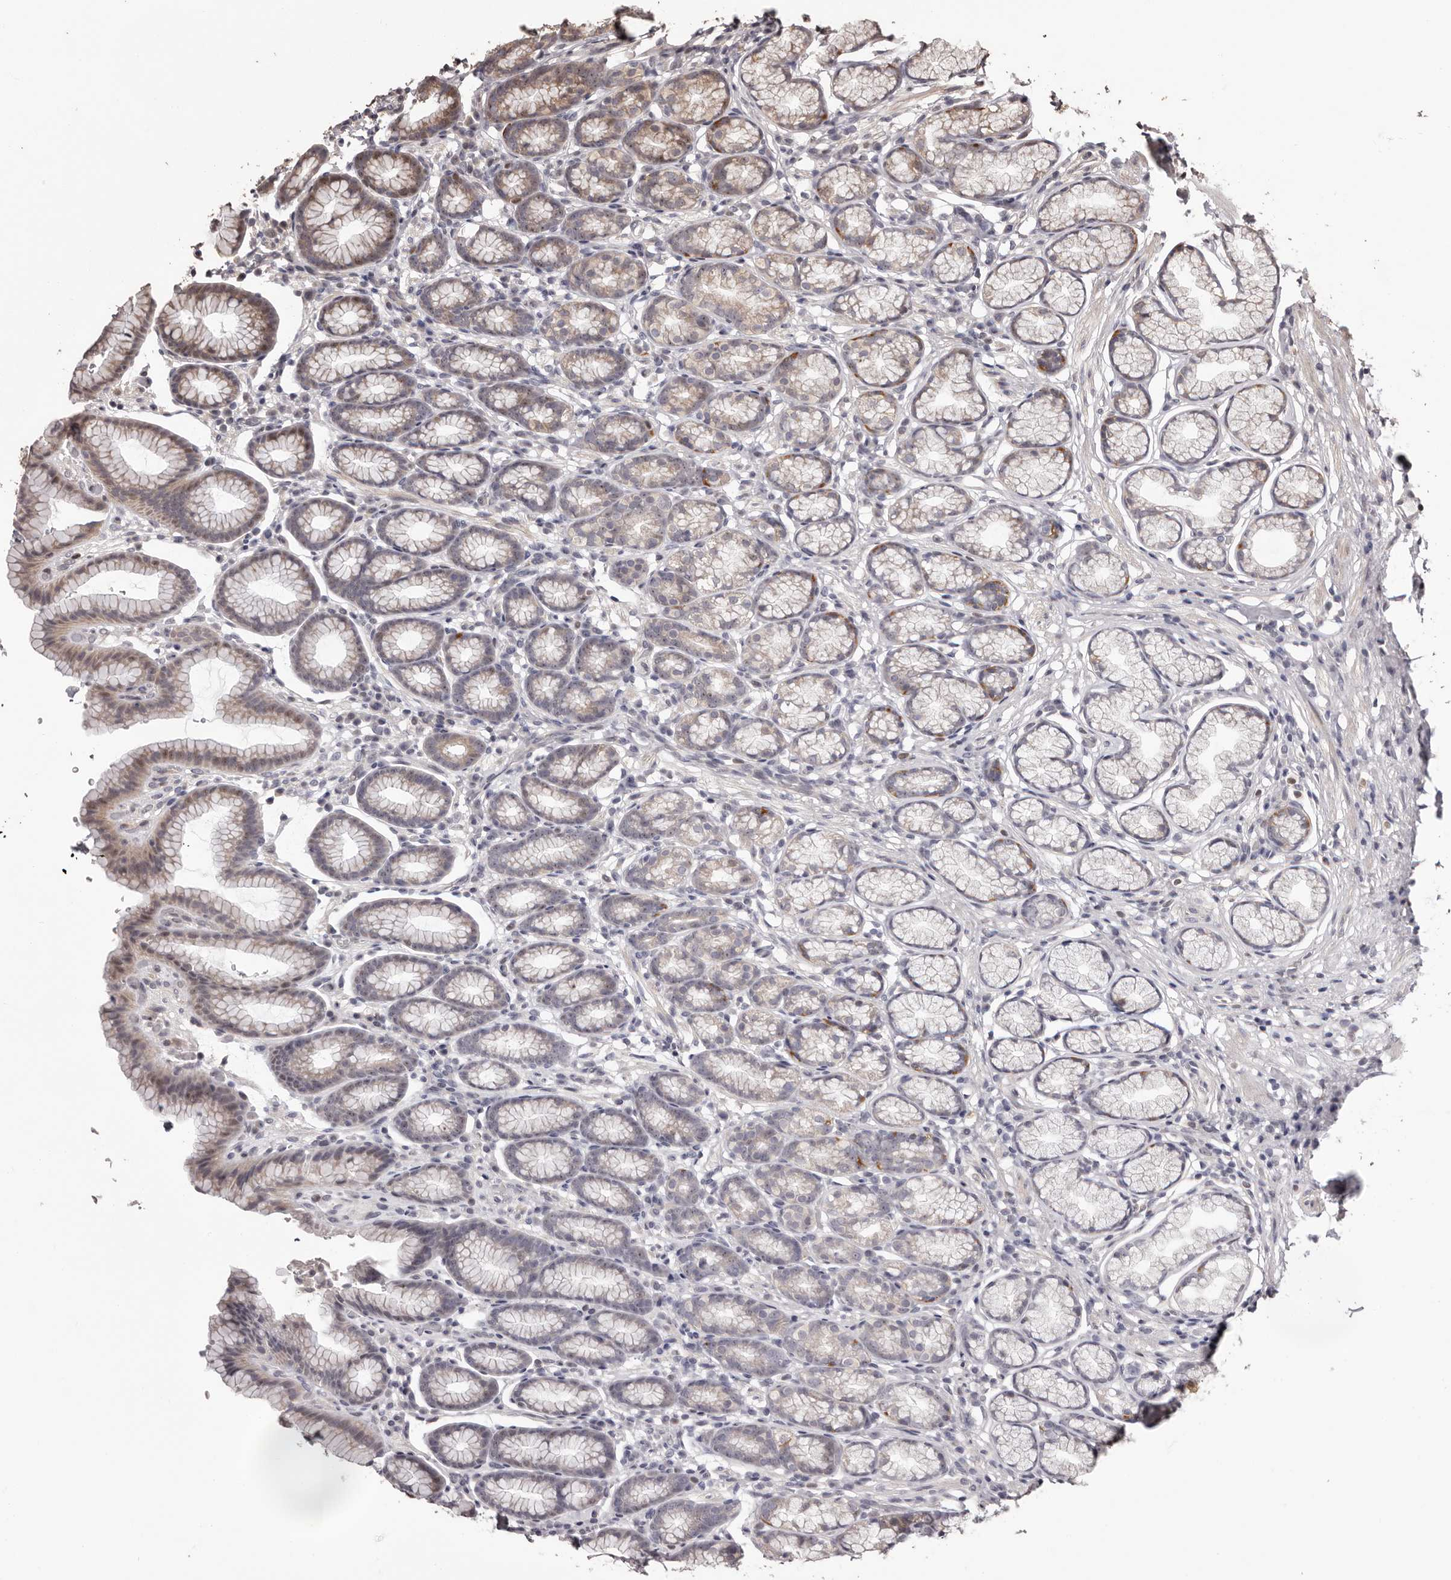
{"staining": {"intensity": "weak", "quantity": "25%-75%", "location": "cytoplasmic/membranous"}, "tissue": "stomach", "cell_type": "Glandular cells", "image_type": "normal", "snomed": [{"axis": "morphology", "description": "Normal tissue, NOS"}, {"axis": "topography", "description": "Stomach"}], "caption": "Immunohistochemical staining of unremarkable stomach shows weak cytoplasmic/membranous protein expression in approximately 25%-75% of glandular cells.", "gene": "ZCCHC7", "patient": {"sex": "male", "age": 42}}